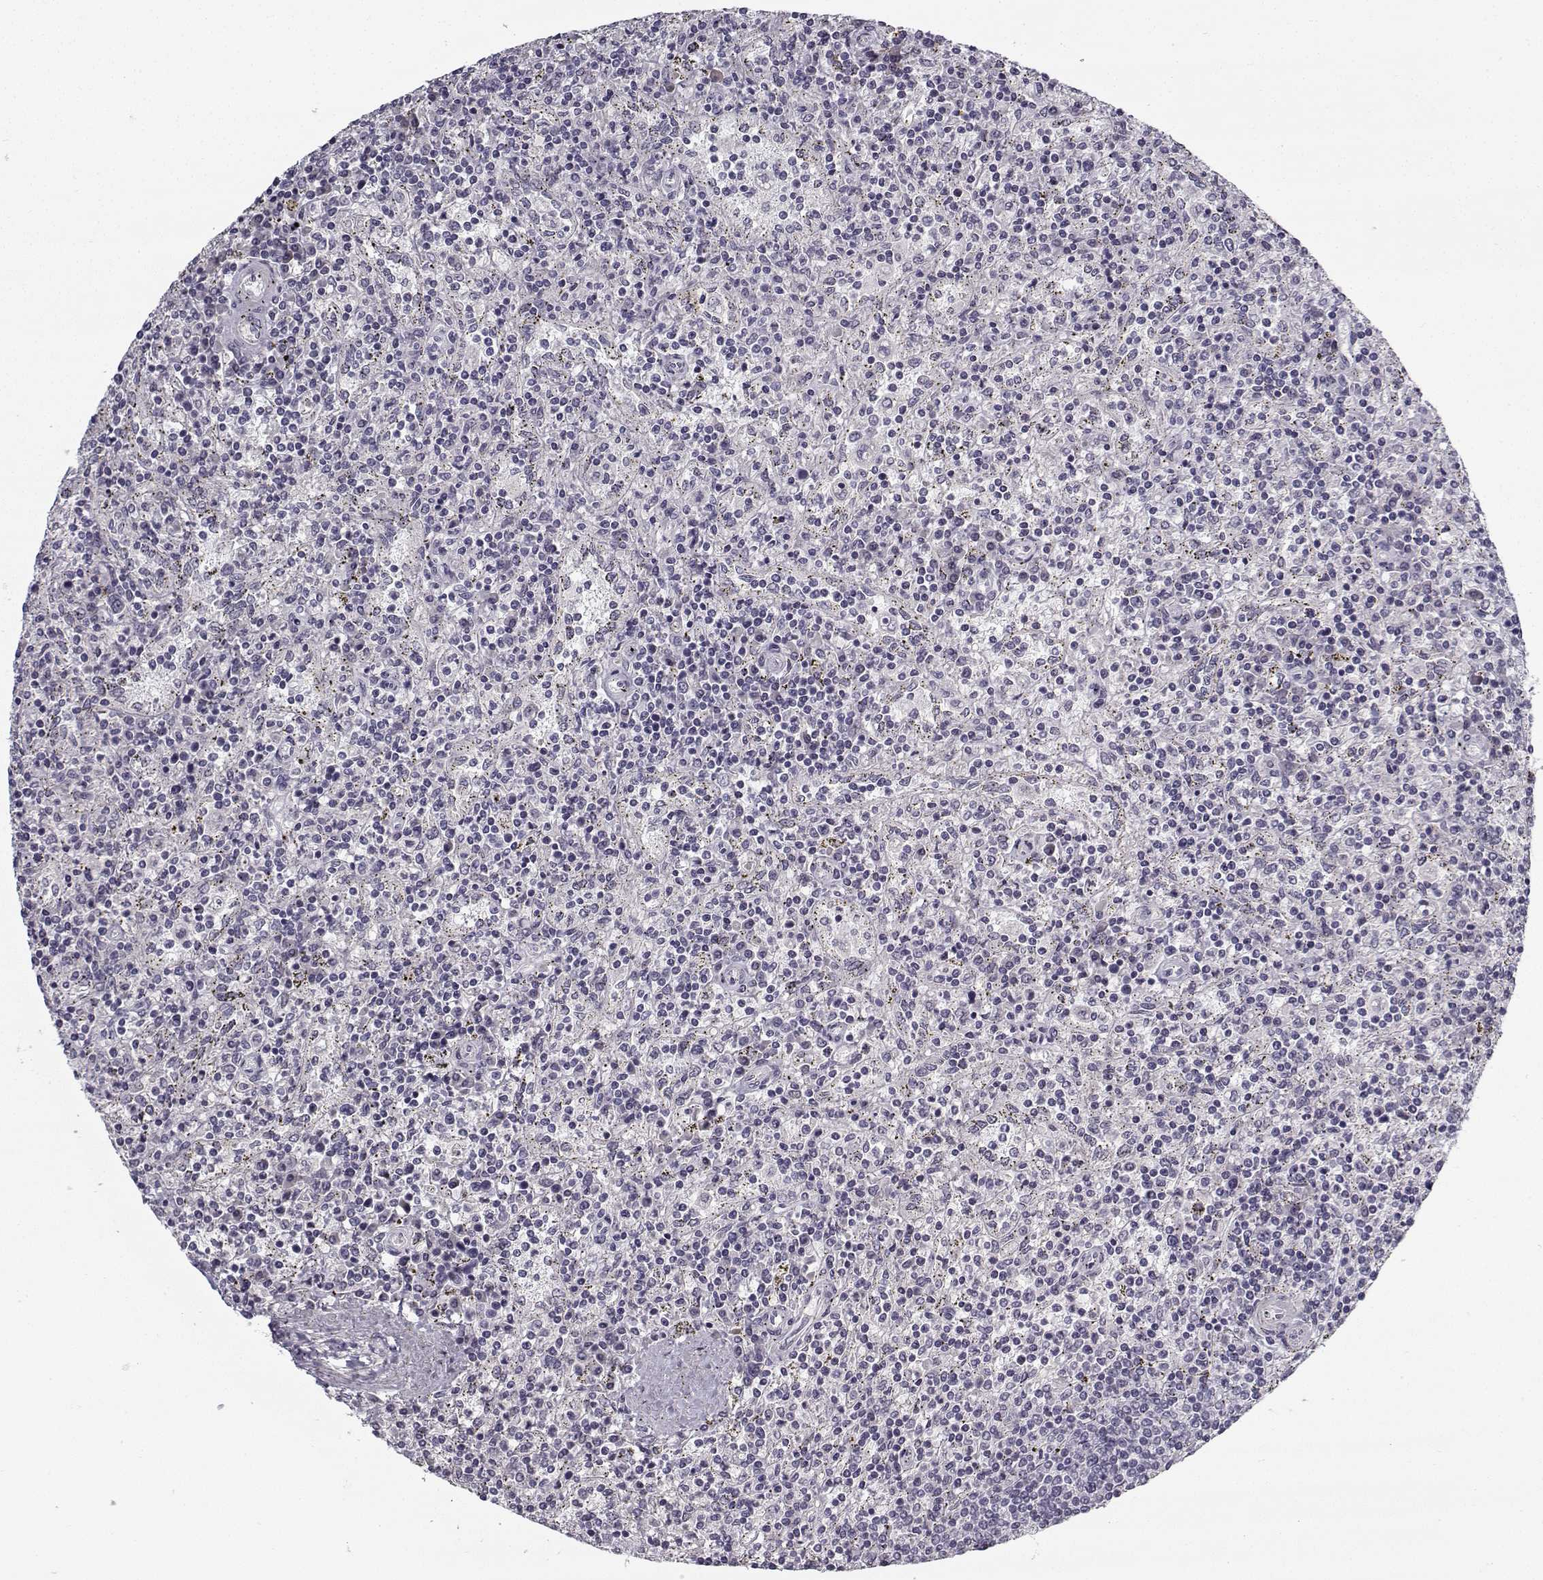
{"staining": {"intensity": "negative", "quantity": "none", "location": "none"}, "tissue": "lymphoma", "cell_type": "Tumor cells", "image_type": "cancer", "snomed": [{"axis": "morphology", "description": "Malignant lymphoma, non-Hodgkin's type, Low grade"}, {"axis": "topography", "description": "Spleen"}], "caption": "Lymphoma stained for a protein using IHC demonstrates no staining tumor cells.", "gene": "SNCA", "patient": {"sex": "male", "age": 62}}